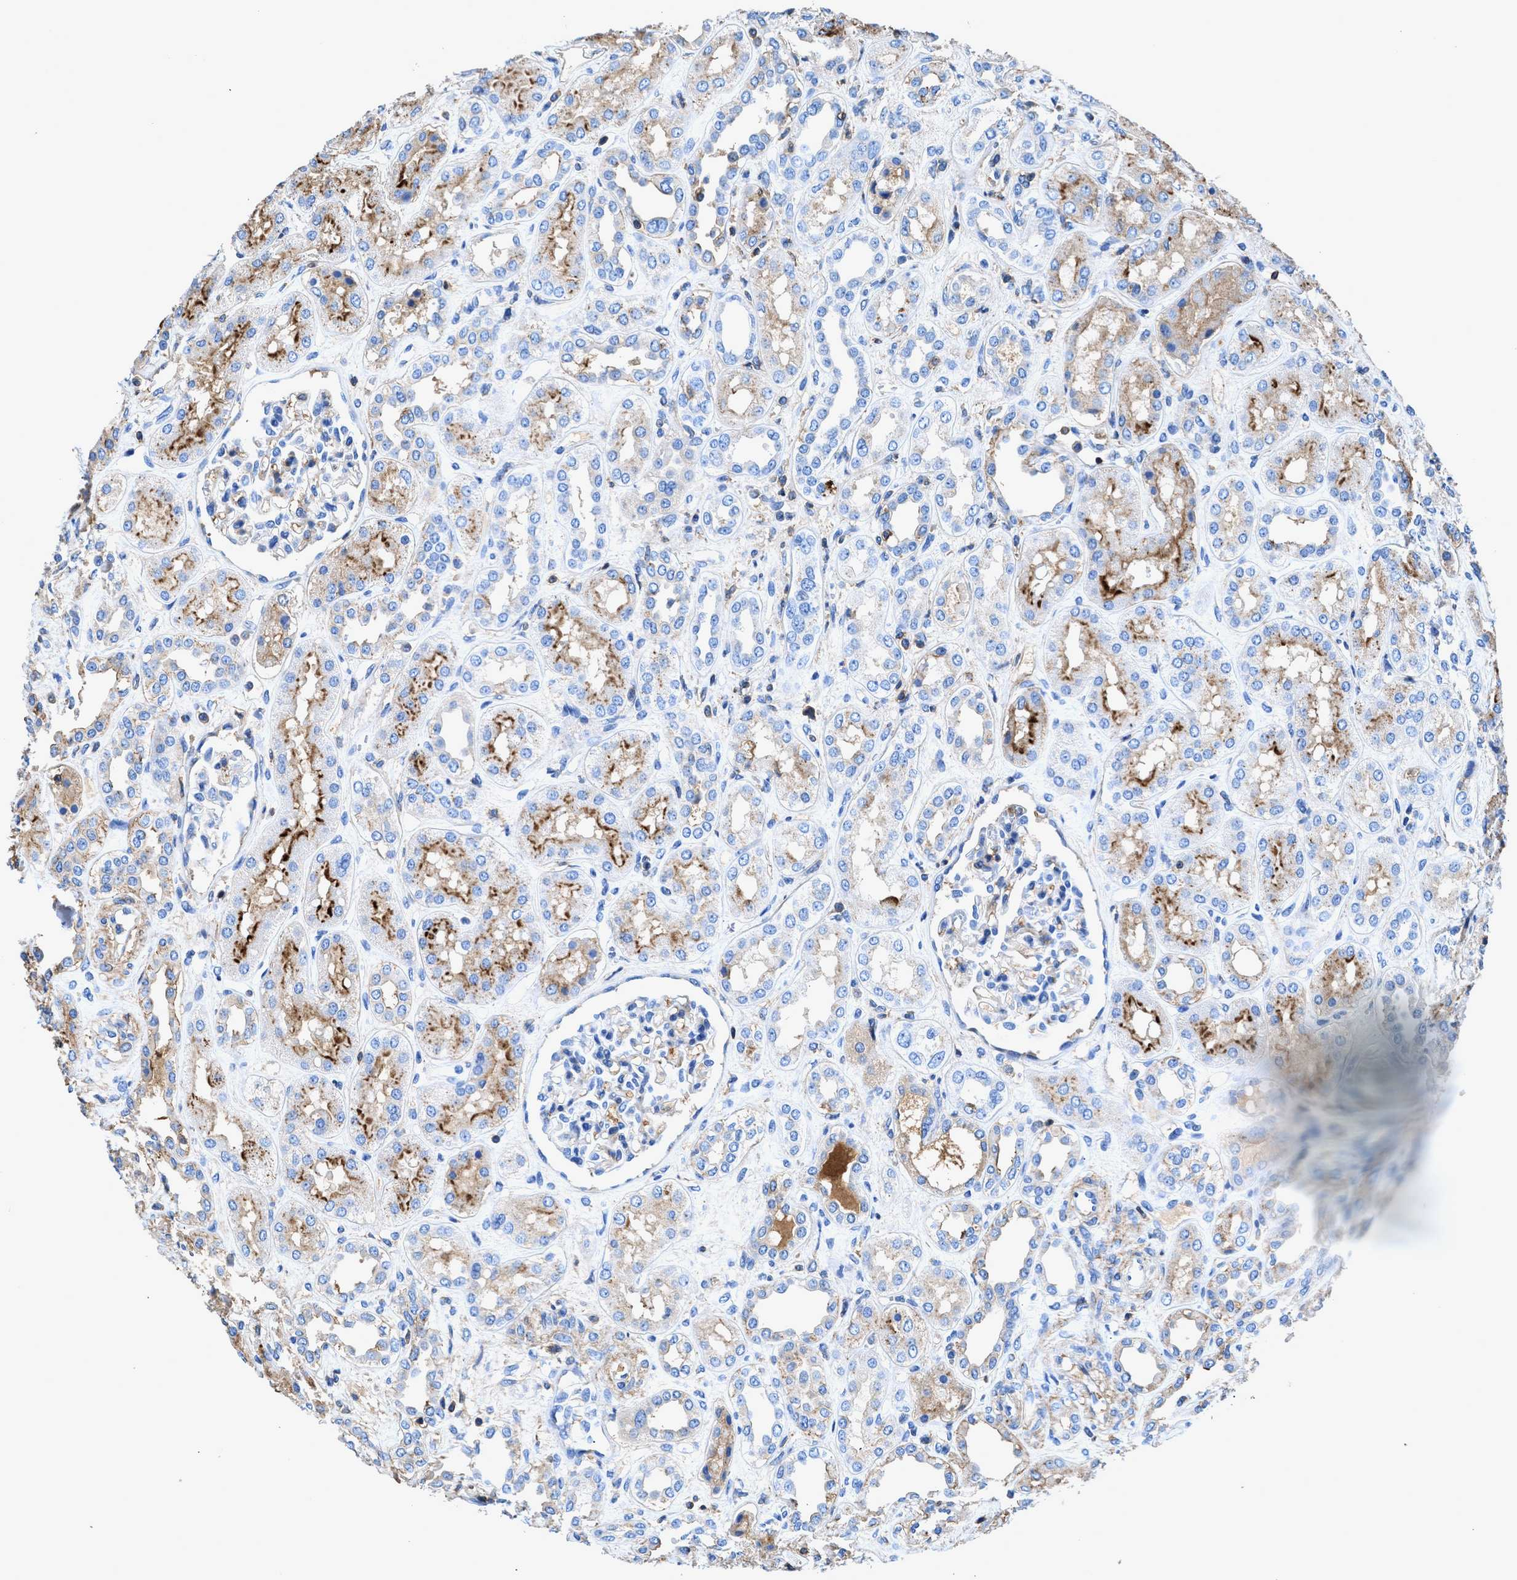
{"staining": {"intensity": "negative", "quantity": "none", "location": "none"}, "tissue": "kidney", "cell_type": "Cells in glomeruli", "image_type": "normal", "snomed": [{"axis": "morphology", "description": "Normal tissue, NOS"}, {"axis": "topography", "description": "Kidney"}], "caption": "Kidney stained for a protein using immunohistochemistry reveals no positivity cells in glomeruli.", "gene": "KCNQ4", "patient": {"sex": "male", "age": 59}}